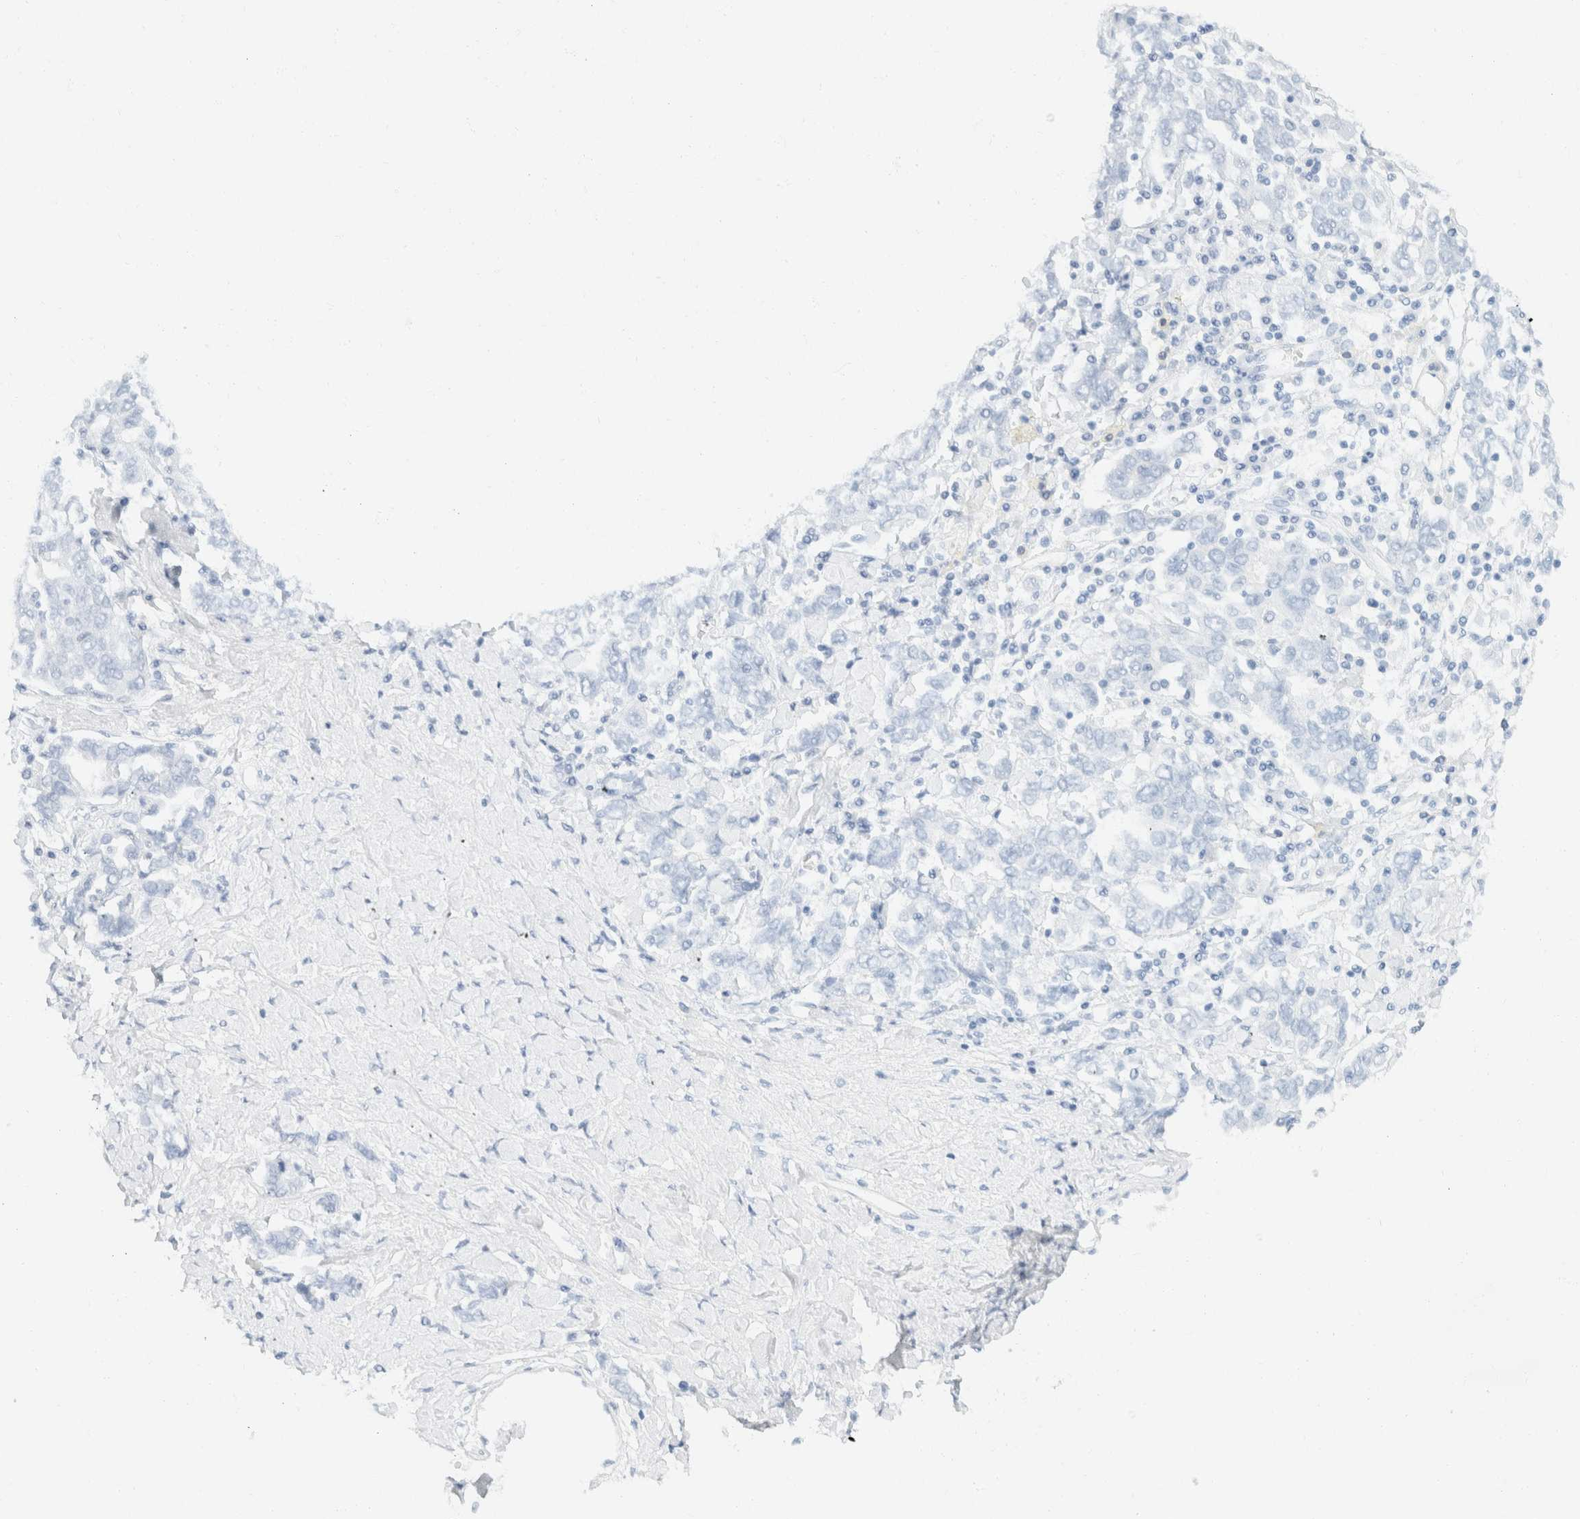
{"staining": {"intensity": "negative", "quantity": "none", "location": "none"}, "tissue": "ovarian cancer", "cell_type": "Tumor cells", "image_type": "cancer", "snomed": [{"axis": "morphology", "description": "Carcinoma, endometroid"}, {"axis": "topography", "description": "Ovary"}], "caption": "High magnification brightfield microscopy of endometroid carcinoma (ovarian) stained with DAB (brown) and counterstained with hematoxylin (blue): tumor cells show no significant positivity.", "gene": "KRT20", "patient": {"sex": "female", "age": 62}}